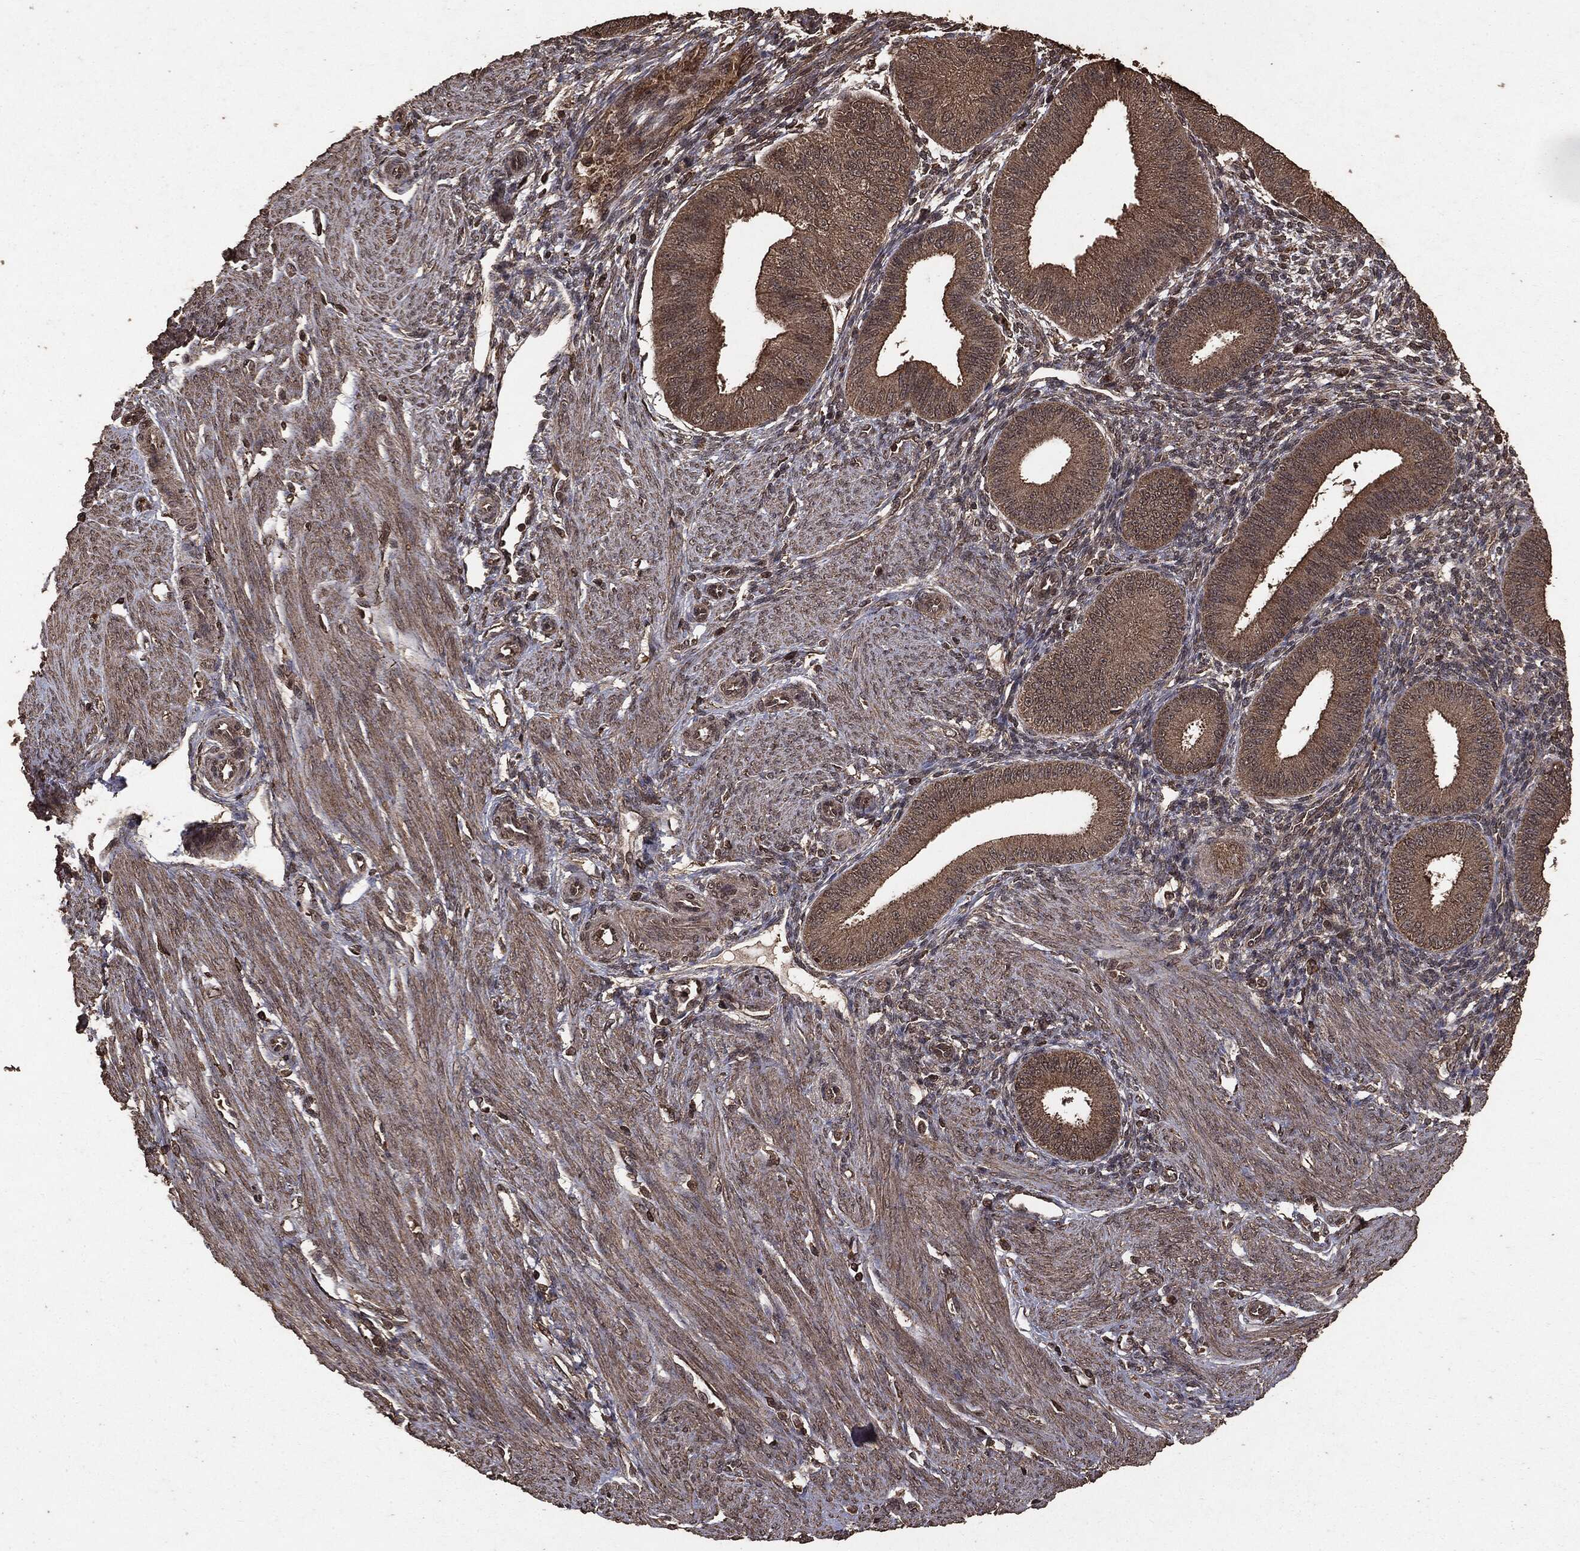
{"staining": {"intensity": "negative", "quantity": "none", "location": "none"}, "tissue": "endometrium", "cell_type": "Cells in endometrial stroma", "image_type": "normal", "snomed": [{"axis": "morphology", "description": "Normal tissue, NOS"}, {"axis": "topography", "description": "Endometrium"}], "caption": "The image demonstrates no significant positivity in cells in endometrial stroma of endometrium.", "gene": "NME1", "patient": {"sex": "female", "age": 39}}